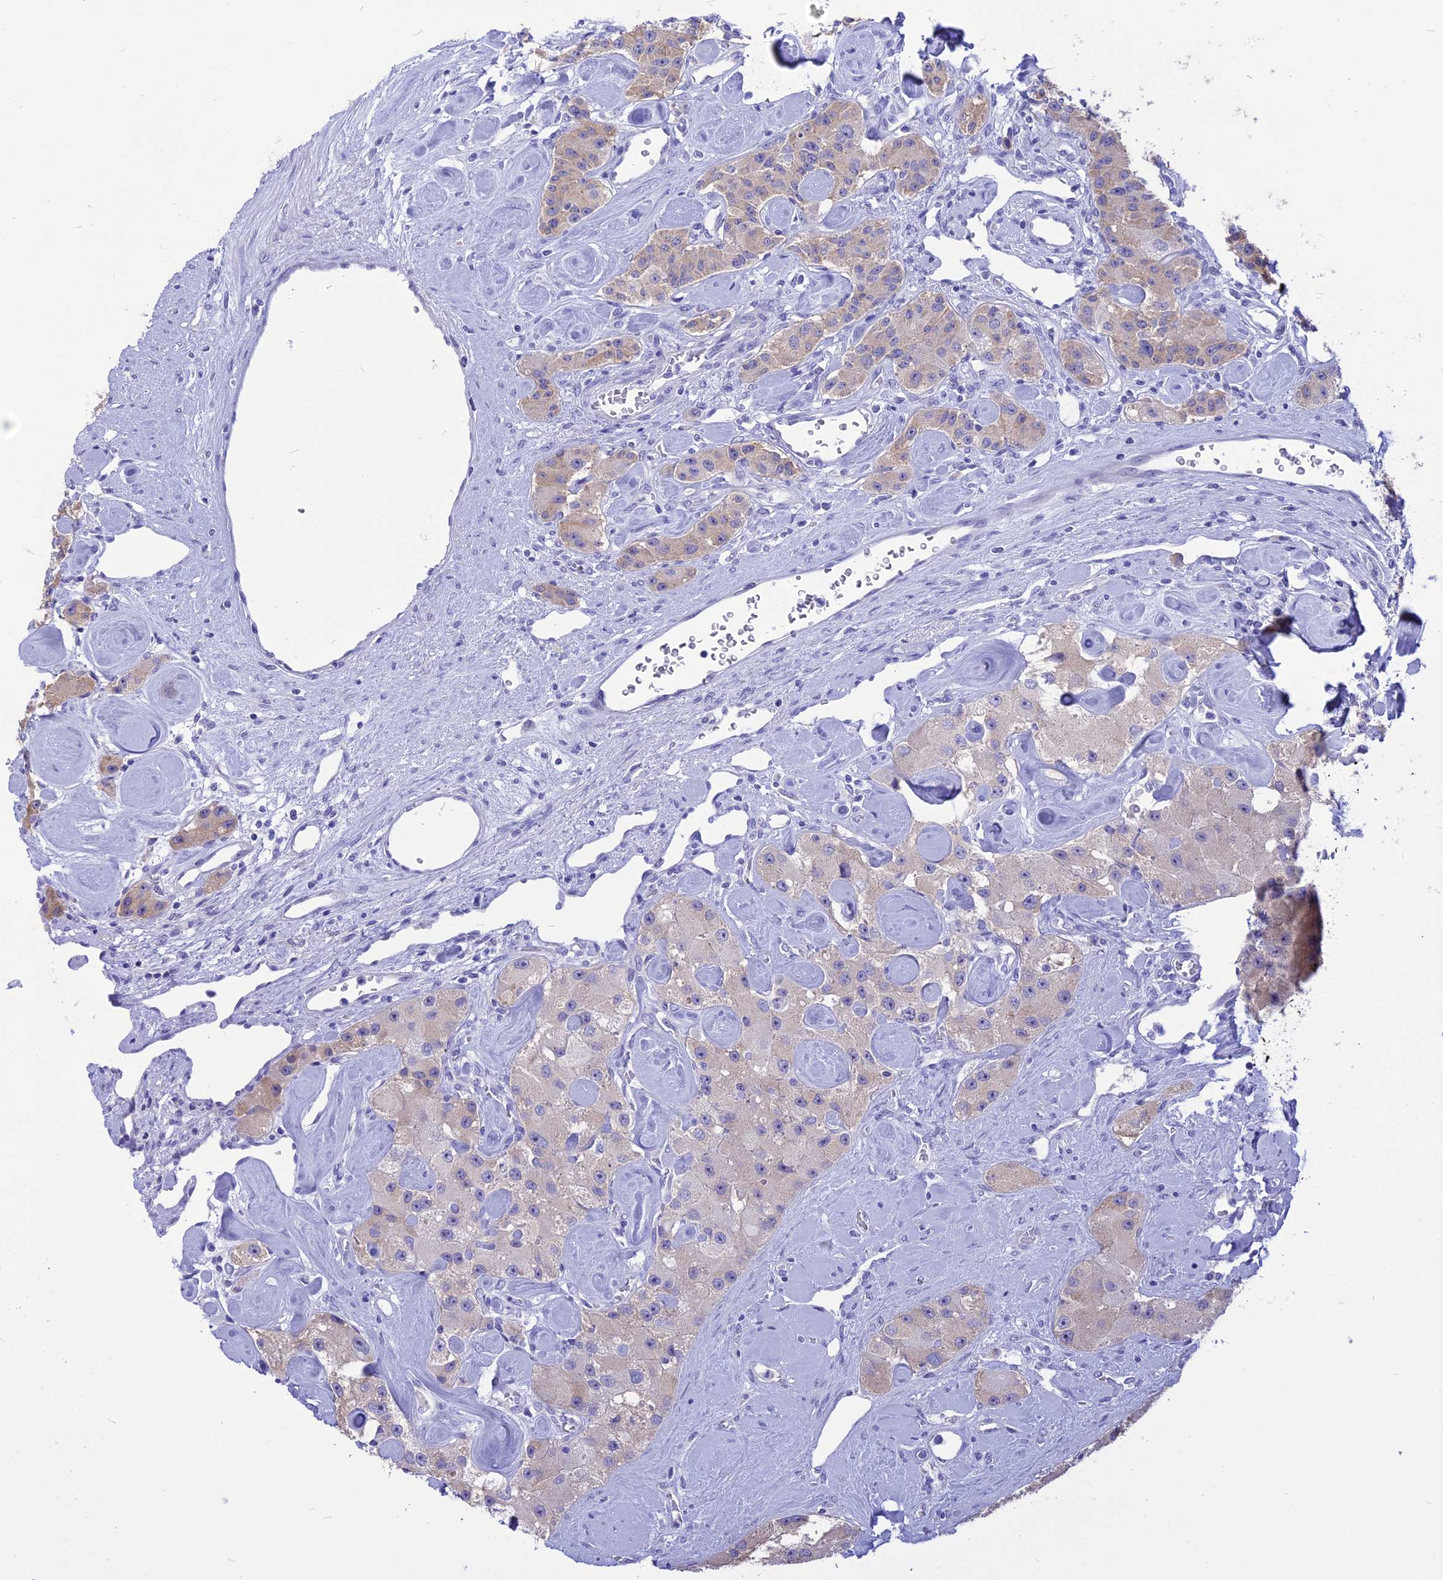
{"staining": {"intensity": "weak", "quantity": "25%-75%", "location": "cytoplasmic/membranous"}, "tissue": "carcinoid", "cell_type": "Tumor cells", "image_type": "cancer", "snomed": [{"axis": "morphology", "description": "Carcinoid, malignant, NOS"}, {"axis": "topography", "description": "Pancreas"}], "caption": "High-power microscopy captured an IHC micrograph of malignant carcinoid, revealing weak cytoplasmic/membranous staining in approximately 25%-75% of tumor cells.", "gene": "CMSS1", "patient": {"sex": "male", "age": 41}}